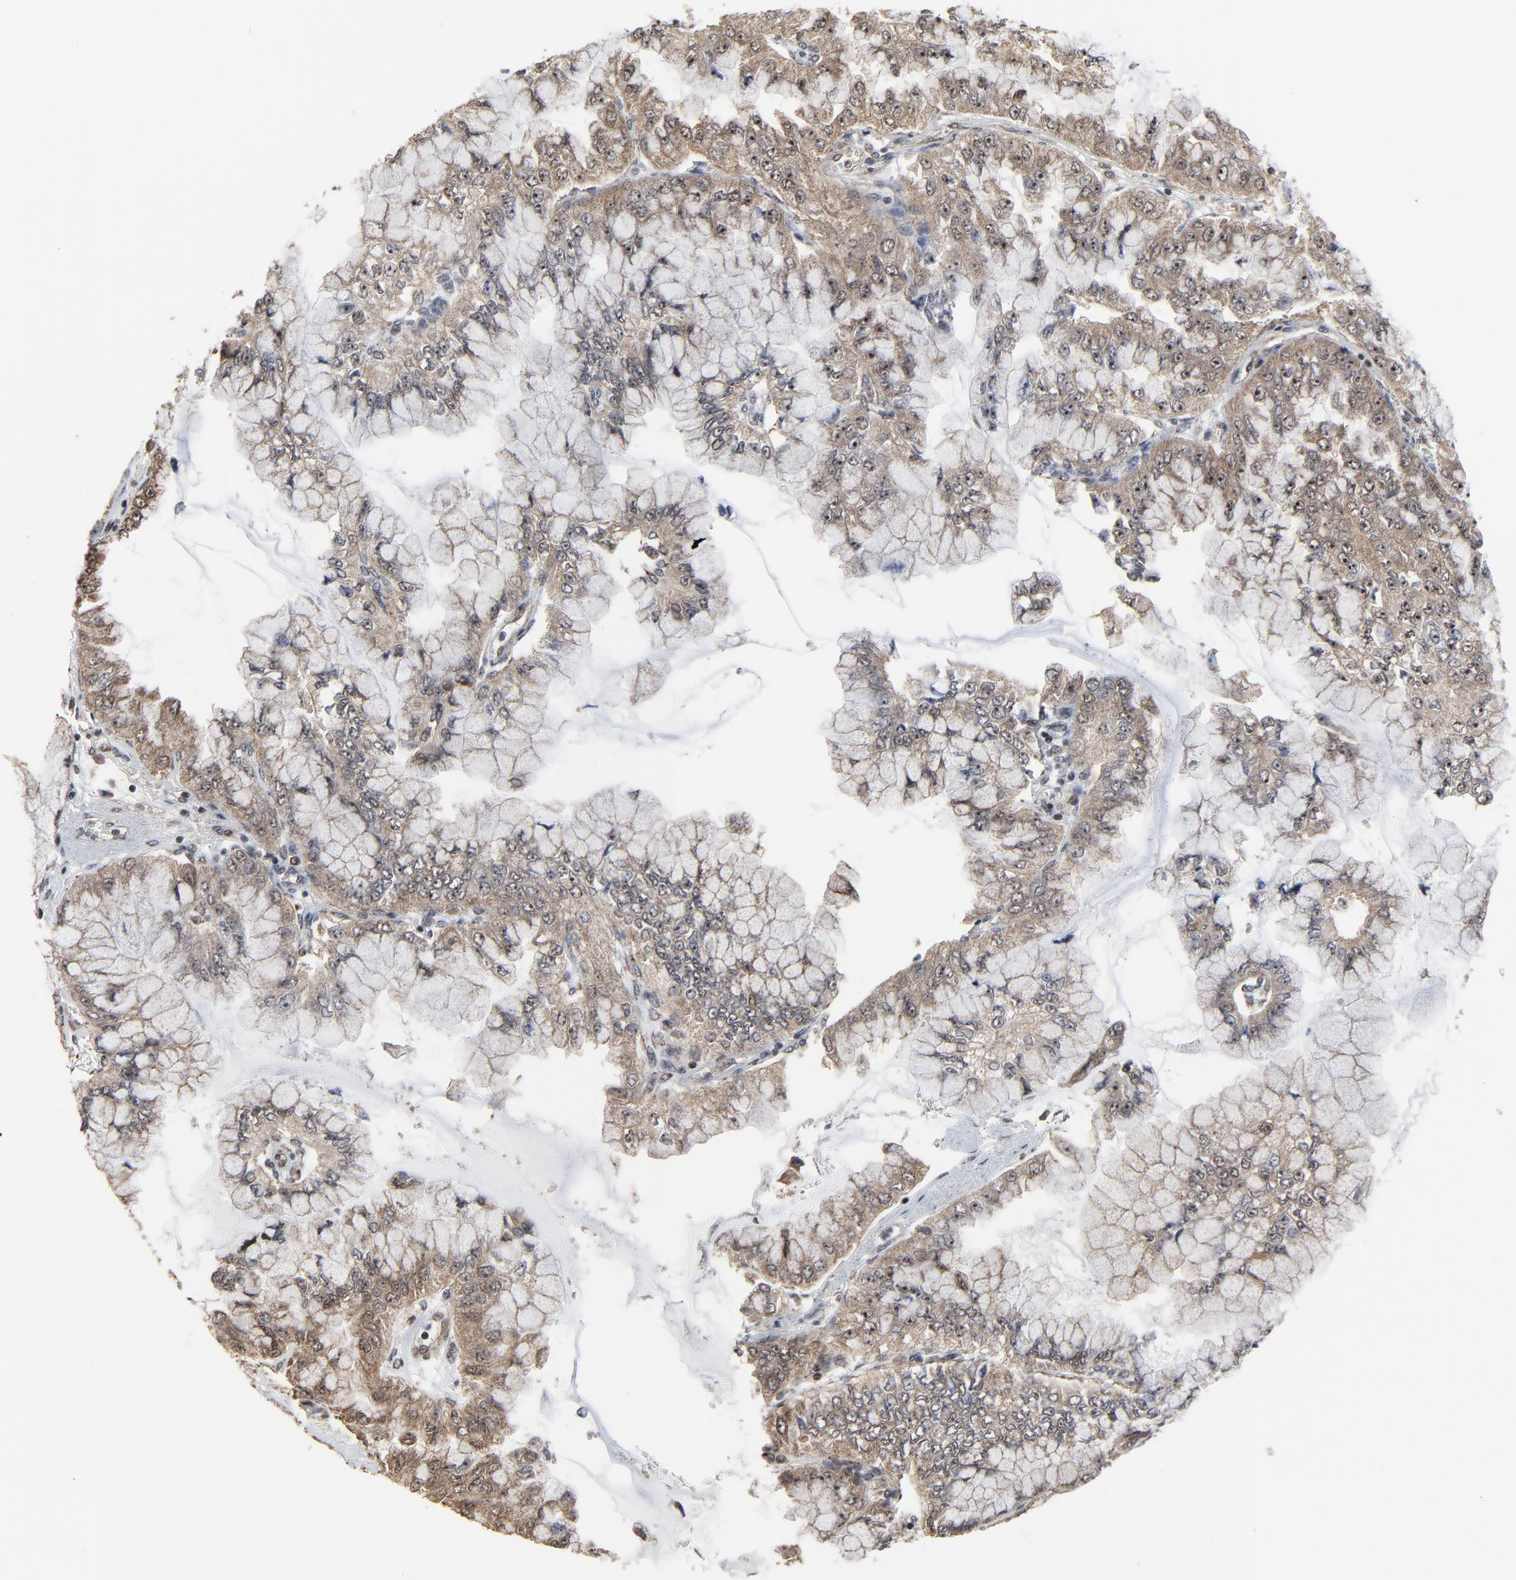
{"staining": {"intensity": "weak", "quantity": ">75%", "location": "cytoplasmic/membranous,nuclear"}, "tissue": "liver cancer", "cell_type": "Tumor cells", "image_type": "cancer", "snomed": [{"axis": "morphology", "description": "Cholangiocarcinoma"}, {"axis": "topography", "description": "Liver"}], "caption": "Immunohistochemistry histopathology image of liver cholangiocarcinoma stained for a protein (brown), which exhibits low levels of weak cytoplasmic/membranous and nuclear positivity in about >75% of tumor cells.", "gene": "RHOJ", "patient": {"sex": "female", "age": 79}}